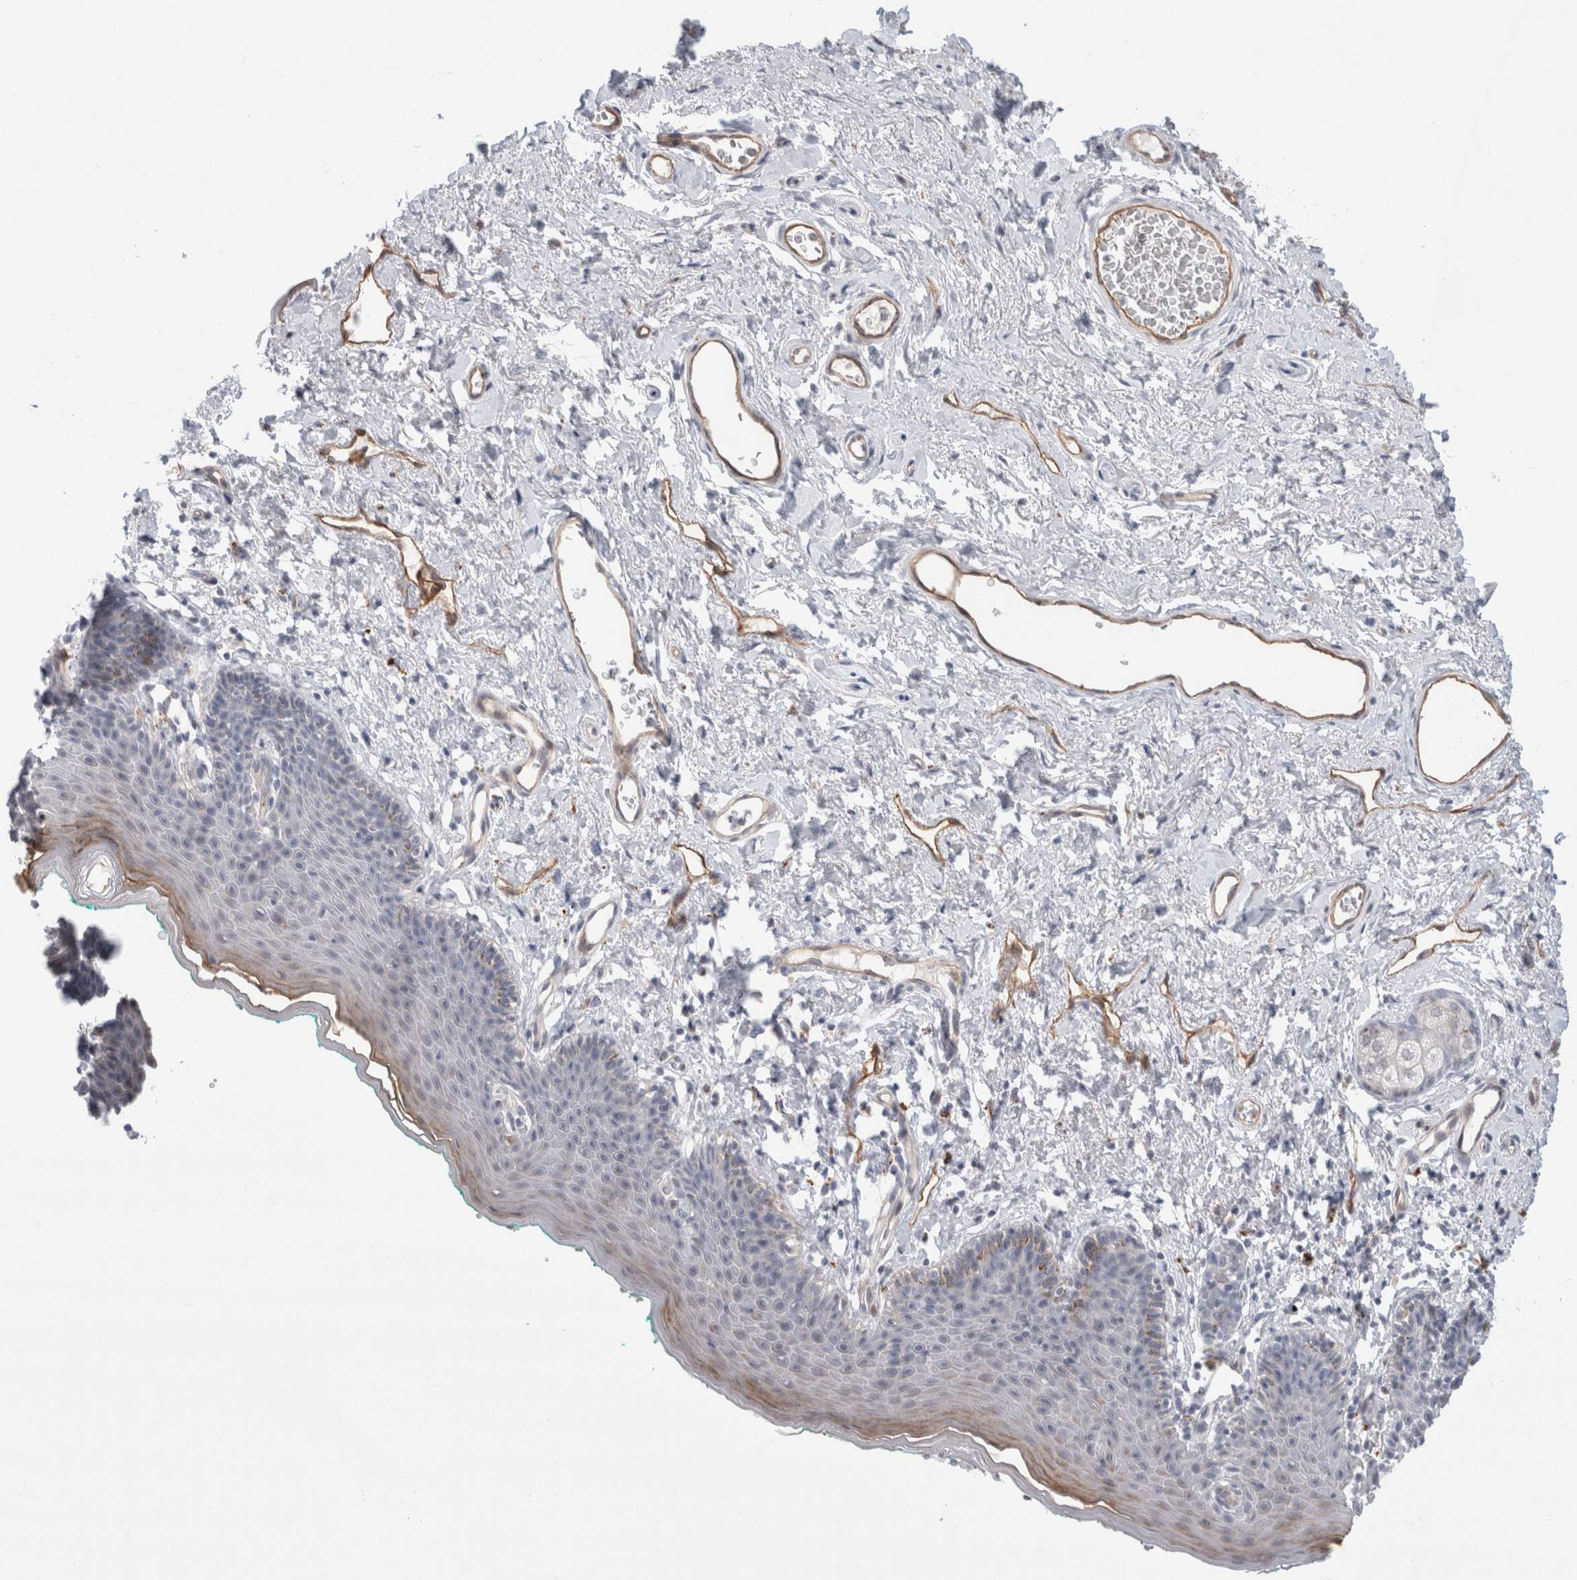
{"staining": {"intensity": "moderate", "quantity": "<25%", "location": "cytoplasmic/membranous"}, "tissue": "skin", "cell_type": "Epidermal cells", "image_type": "normal", "snomed": [{"axis": "morphology", "description": "Normal tissue, NOS"}, {"axis": "topography", "description": "Vulva"}], "caption": "An immunohistochemistry histopathology image of normal tissue is shown. Protein staining in brown highlights moderate cytoplasmic/membranous positivity in skin within epidermal cells.", "gene": "ANKMY1", "patient": {"sex": "female", "age": 66}}